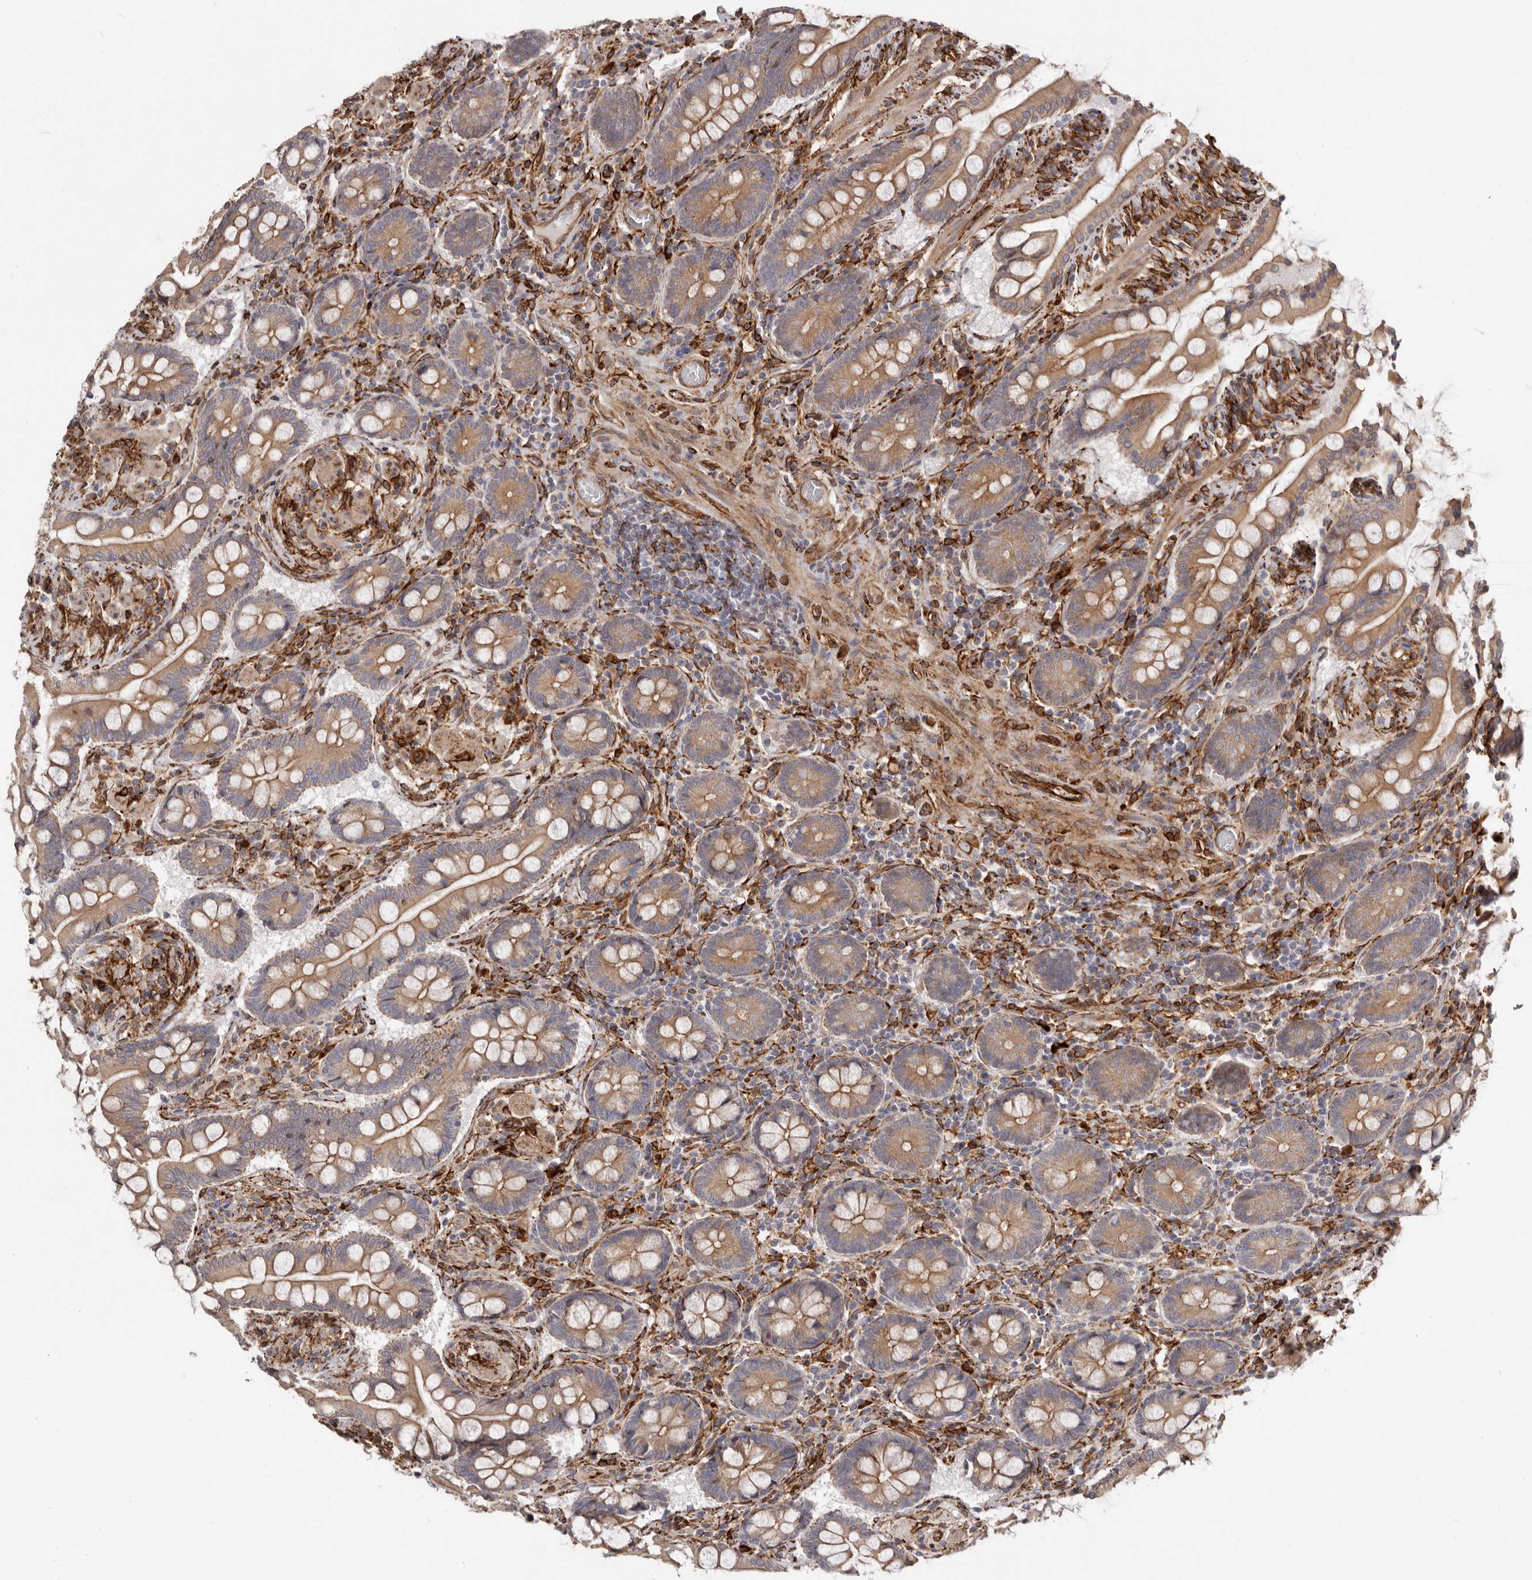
{"staining": {"intensity": "moderate", "quantity": ">75%", "location": "cytoplasmic/membranous"}, "tissue": "small intestine", "cell_type": "Glandular cells", "image_type": "normal", "snomed": [{"axis": "morphology", "description": "Normal tissue, NOS"}, {"axis": "topography", "description": "Small intestine"}], "caption": "This image demonstrates immunohistochemistry staining of benign human small intestine, with medium moderate cytoplasmic/membranous positivity in approximately >75% of glandular cells.", "gene": "WDTC1", "patient": {"sex": "male", "age": 41}}